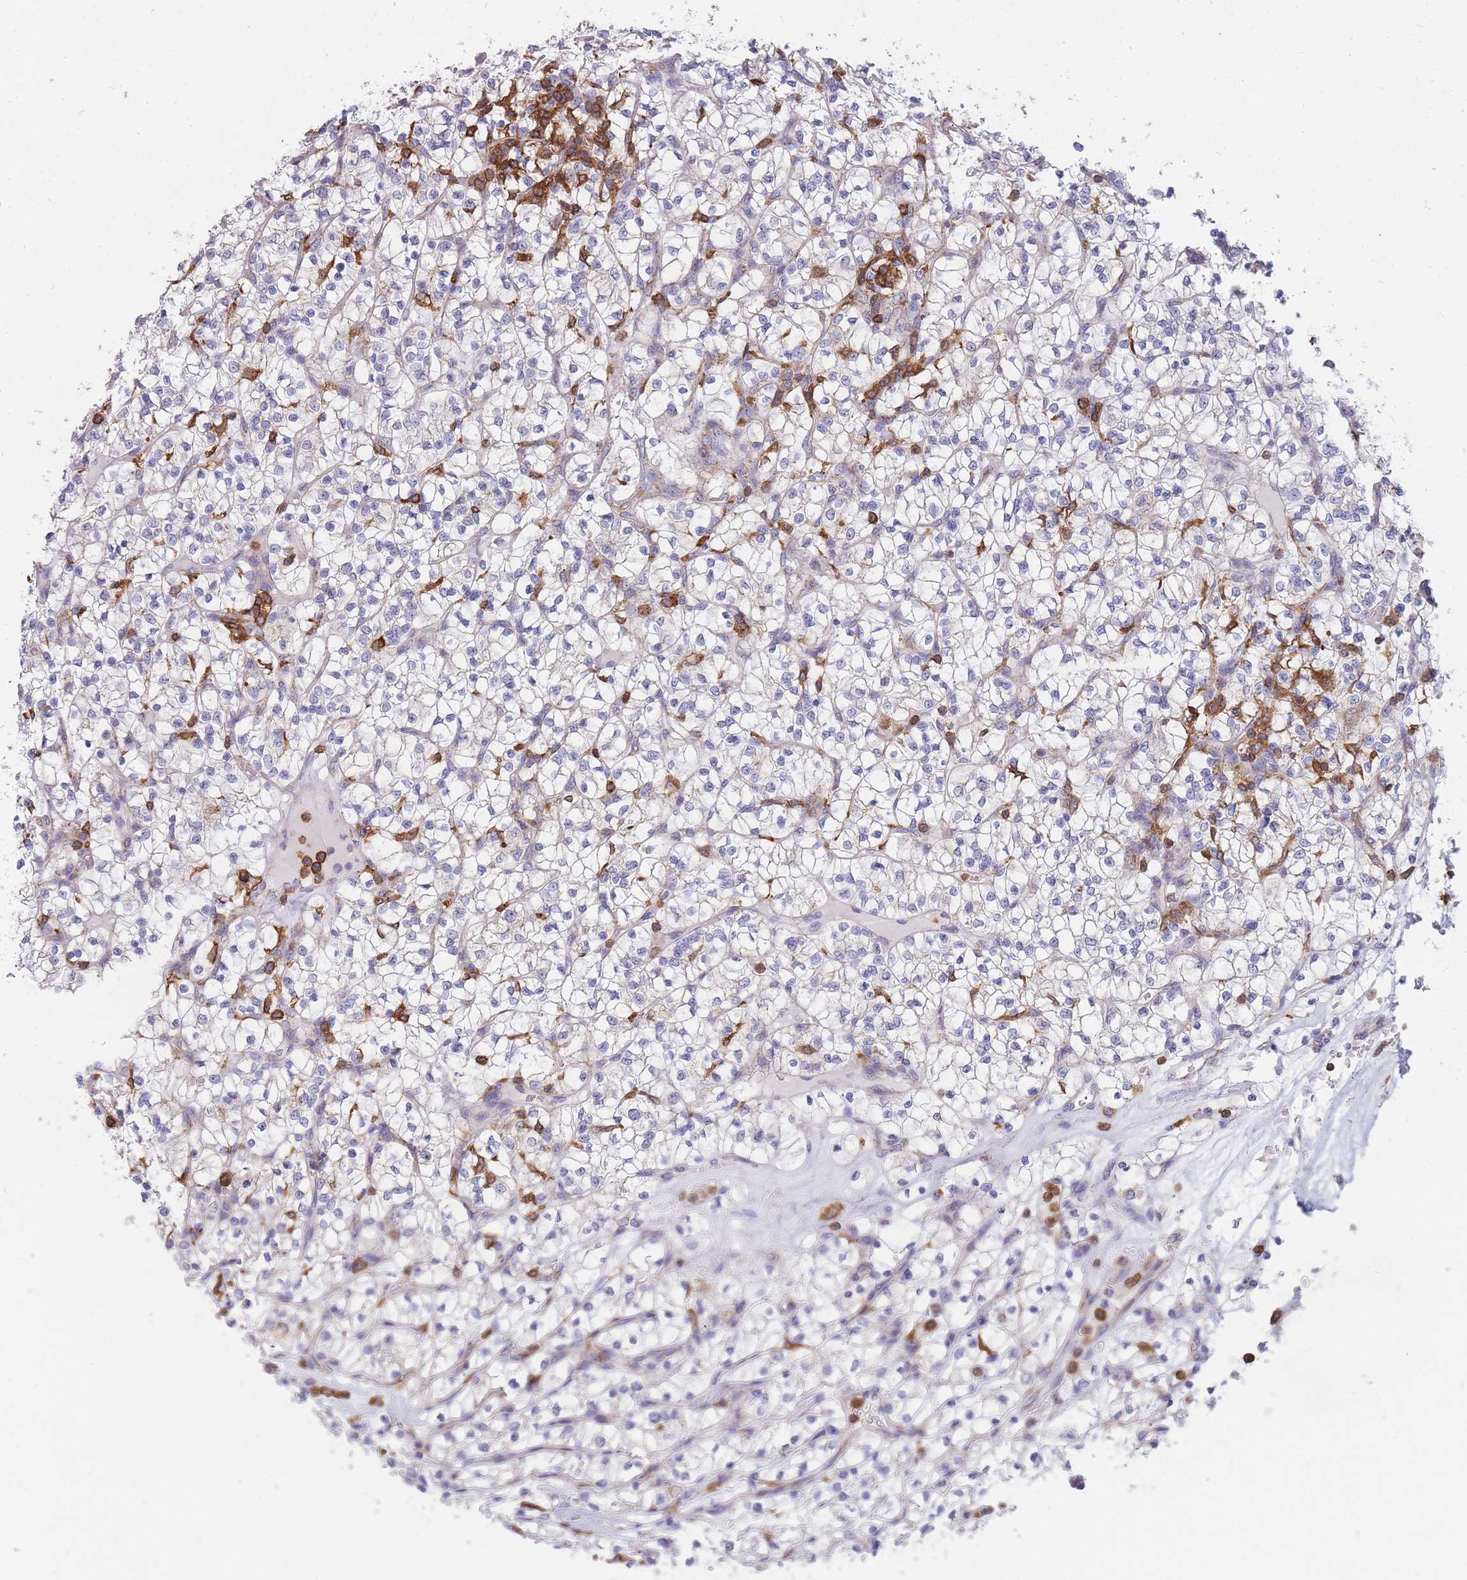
{"staining": {"intensity": "negative", "quantity": "none", "location": "none"}, "tissue": "renal cancer", "cell_type": "Tumor cells", "image_type": "cancer", "snomed": [{"axis": "morphology", "description": "Adenocarcinoma, NOS"}, {"axis": "topography", "description": "Kidney"}], "caption": "Tumor cells are negative for protein expression in human adenocarcinoma (renal). (DAB IHC with hematoxylin counter stain).", "gene": "MRPL54", "patient": {"sex": "female", "age": 64}}